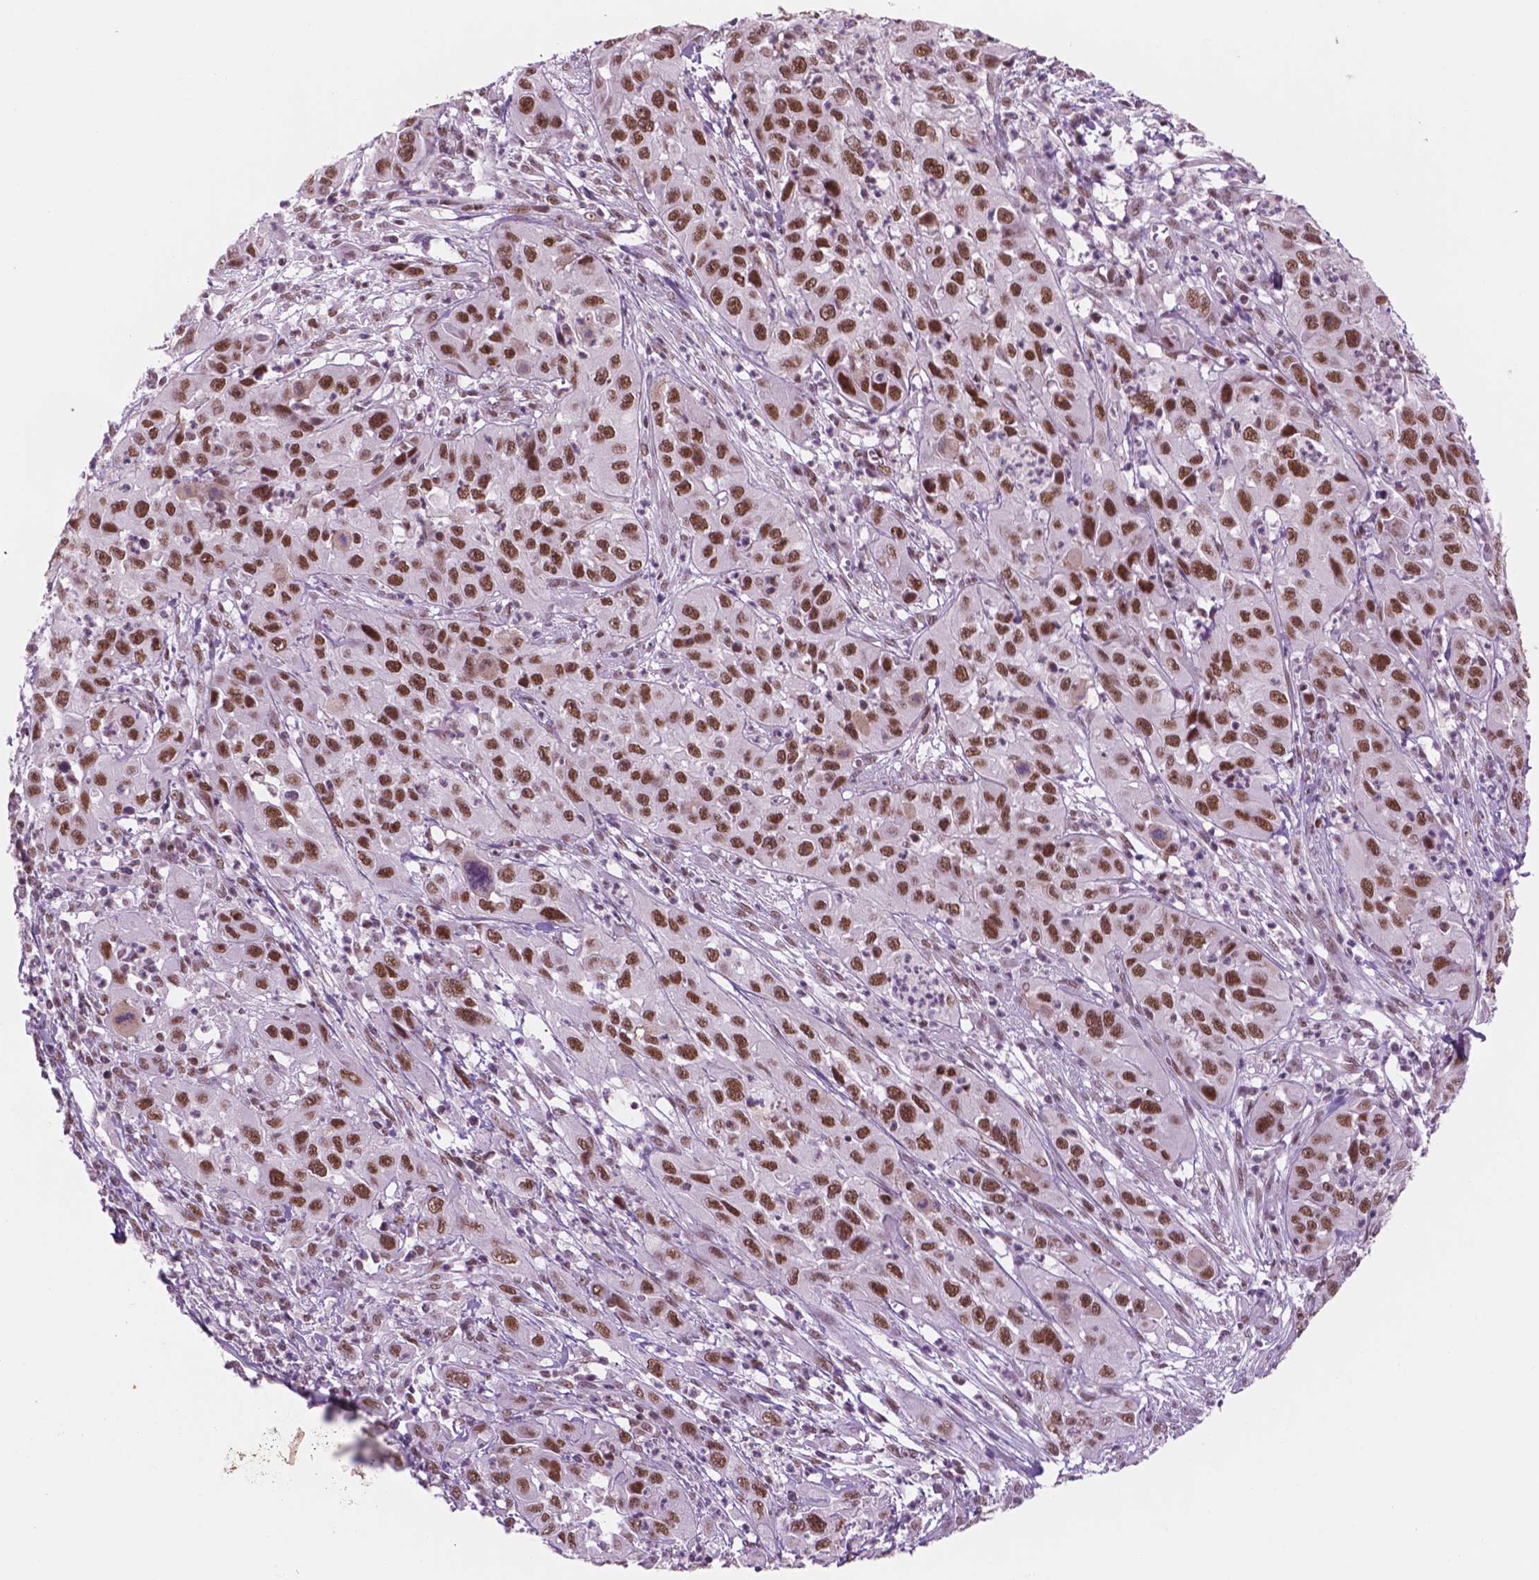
{"staining": {"intensity": "moderate", "quantity": ">75%", "location": "nuclear"}, "tissue": "cervical cancer", "cell_type": "Tumor cells", "image_type": "cancer", "snomed": [{"axis": "morphology", "description": "Squamous cell carcinoma, NOS"}, {"axis": "topography", "description": "Cervix"}], "caption": "Tumor cells display medium levels of moderate nuclear positivity in approximately >75% of cells in cervical cancer. (brown staining indicates protein expression, while blue staining denotes nuclei).", "gene": "CTR9", "patient": {"sex": "female", "age": 32}}